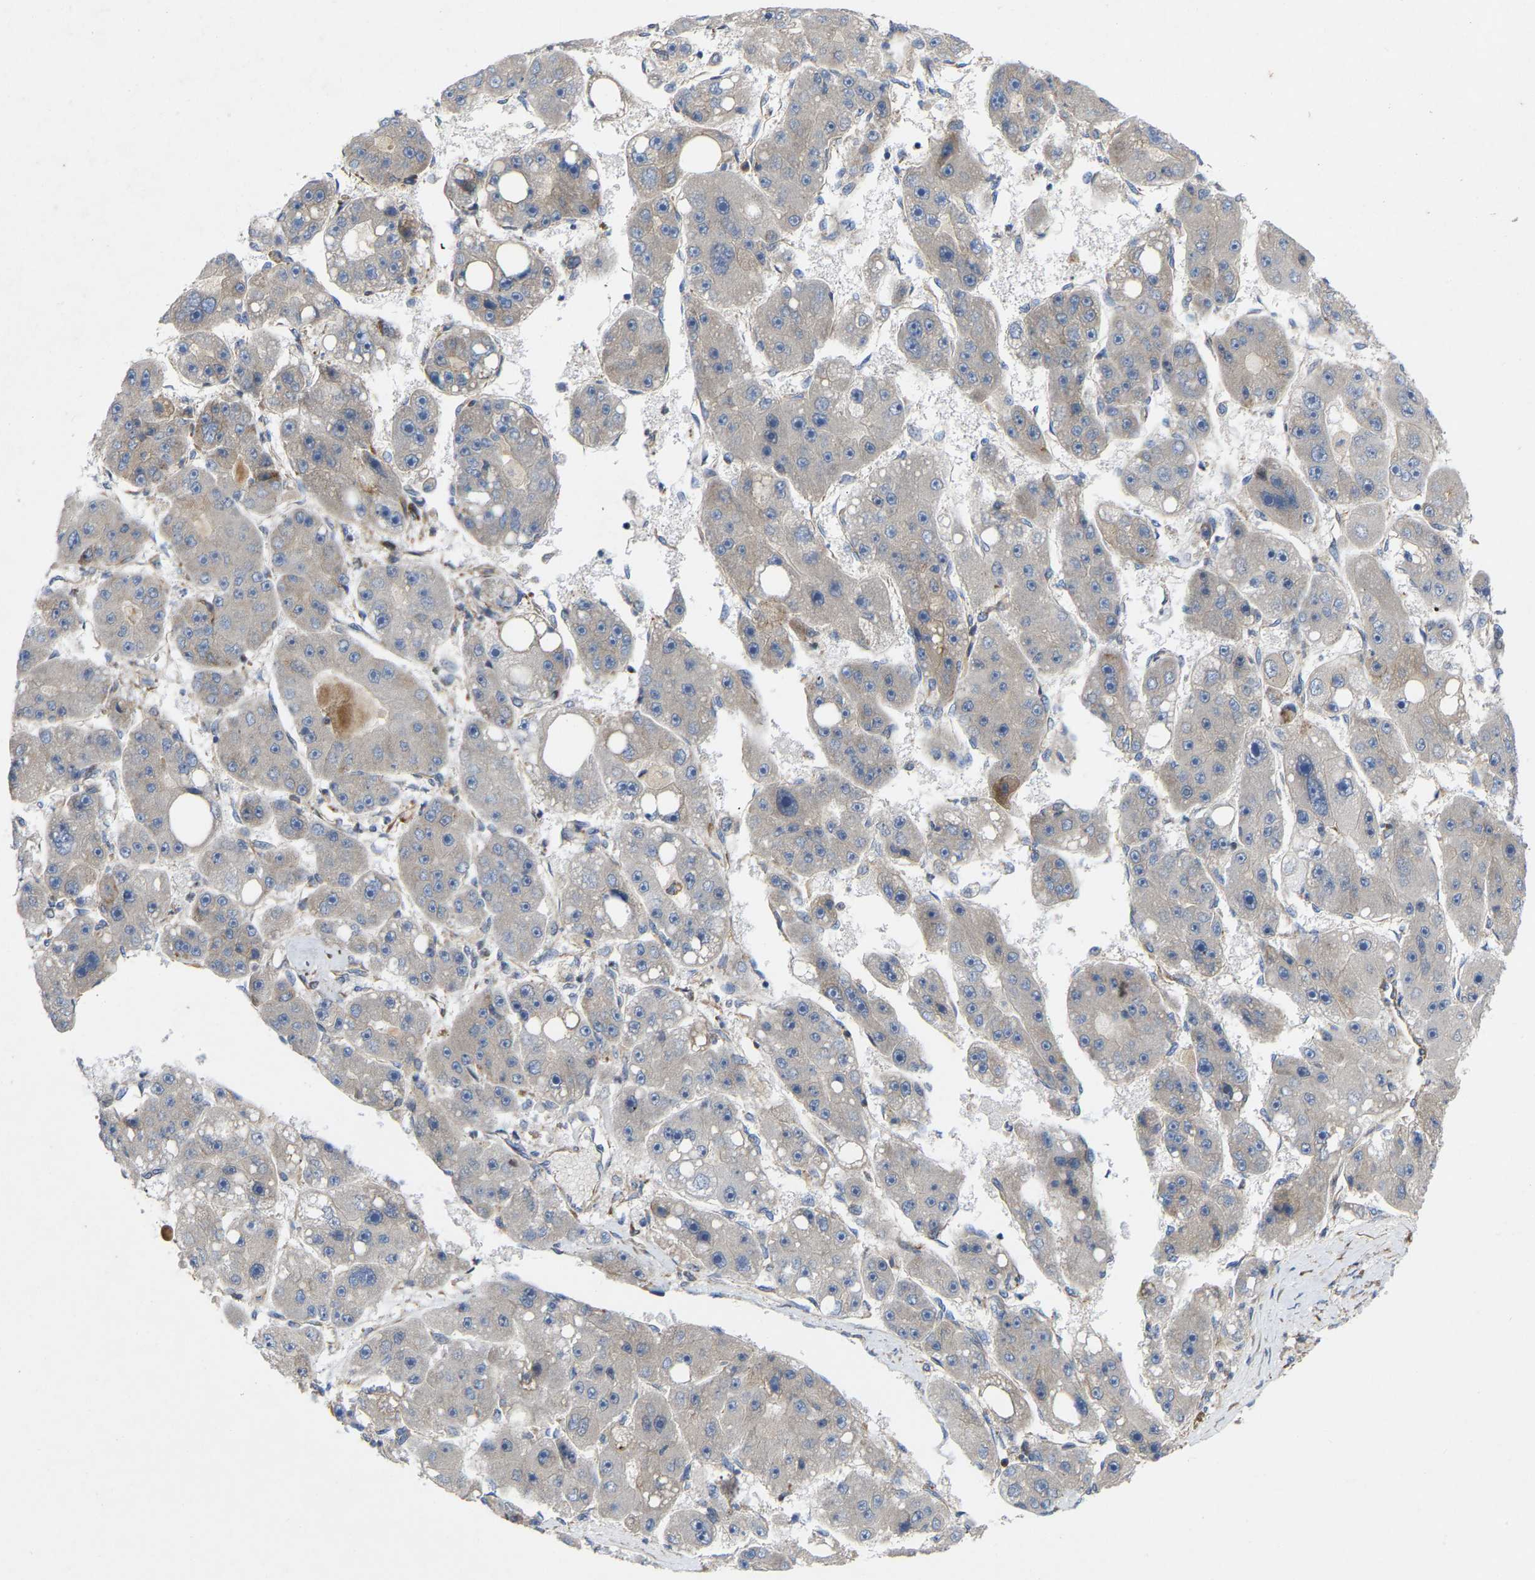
{"staining": {"intensity": "negative", "quantity": "none", "location": "none"}, "tissue": "liver cancer", "cell_type": "Tumor cells", "image_type": "cancer", "snomed": [{"axis": "morphology", "description": "Carcinoma, Hepatocellular, NOS"}, {"axis": "topography", "description": "Liver"}], "caption": "DAB immunohistochemical staining of human liver cancer shows no significant expression in tumor cells. (DAB (3,3'-diaminobenzidine) immunohistochemistry (IHC) with hematoxylin counter stain).", "gene": "TOR1B", "patient": {"sex": "female", "age": 61}}